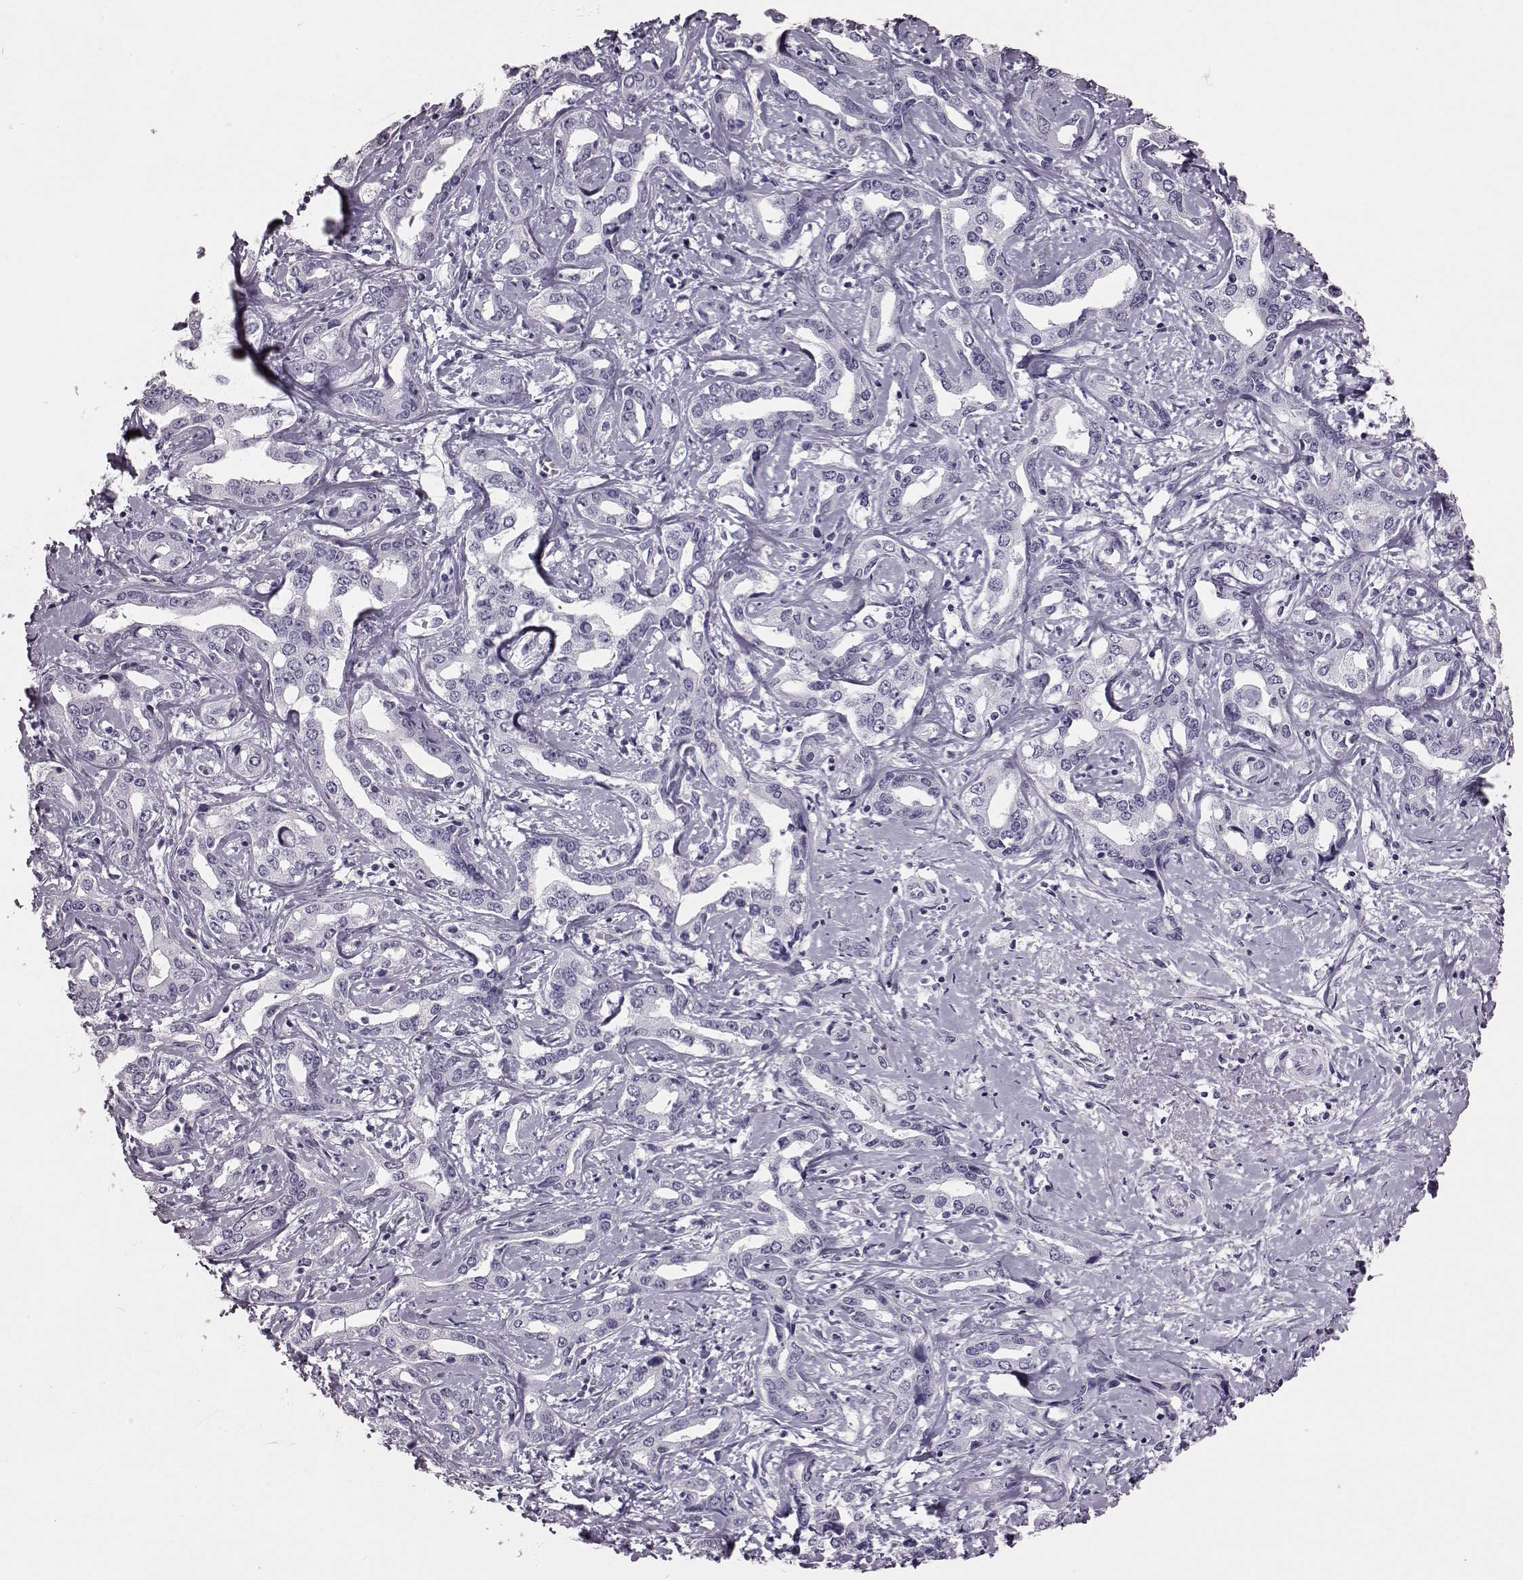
{"staining": {"intensity": "negative", "quantity": "none", "location": "none"}, "tissue": "liver cancer", "cell_type": "Tumor cells", "image_type": "cancer", "snomed": [{"axis": "morphology", "description": "Cholangiocarcinoma"}, {"axis": "topography", "description": "Liver"}], "caption": "Immunohistochemistry image of liver cholangiocarcinoma stained for a protein (brown), which reveals no expression in tumor cells.", "gene": "TCHHL1", "patient": {"sex": "male", "age": 59}}